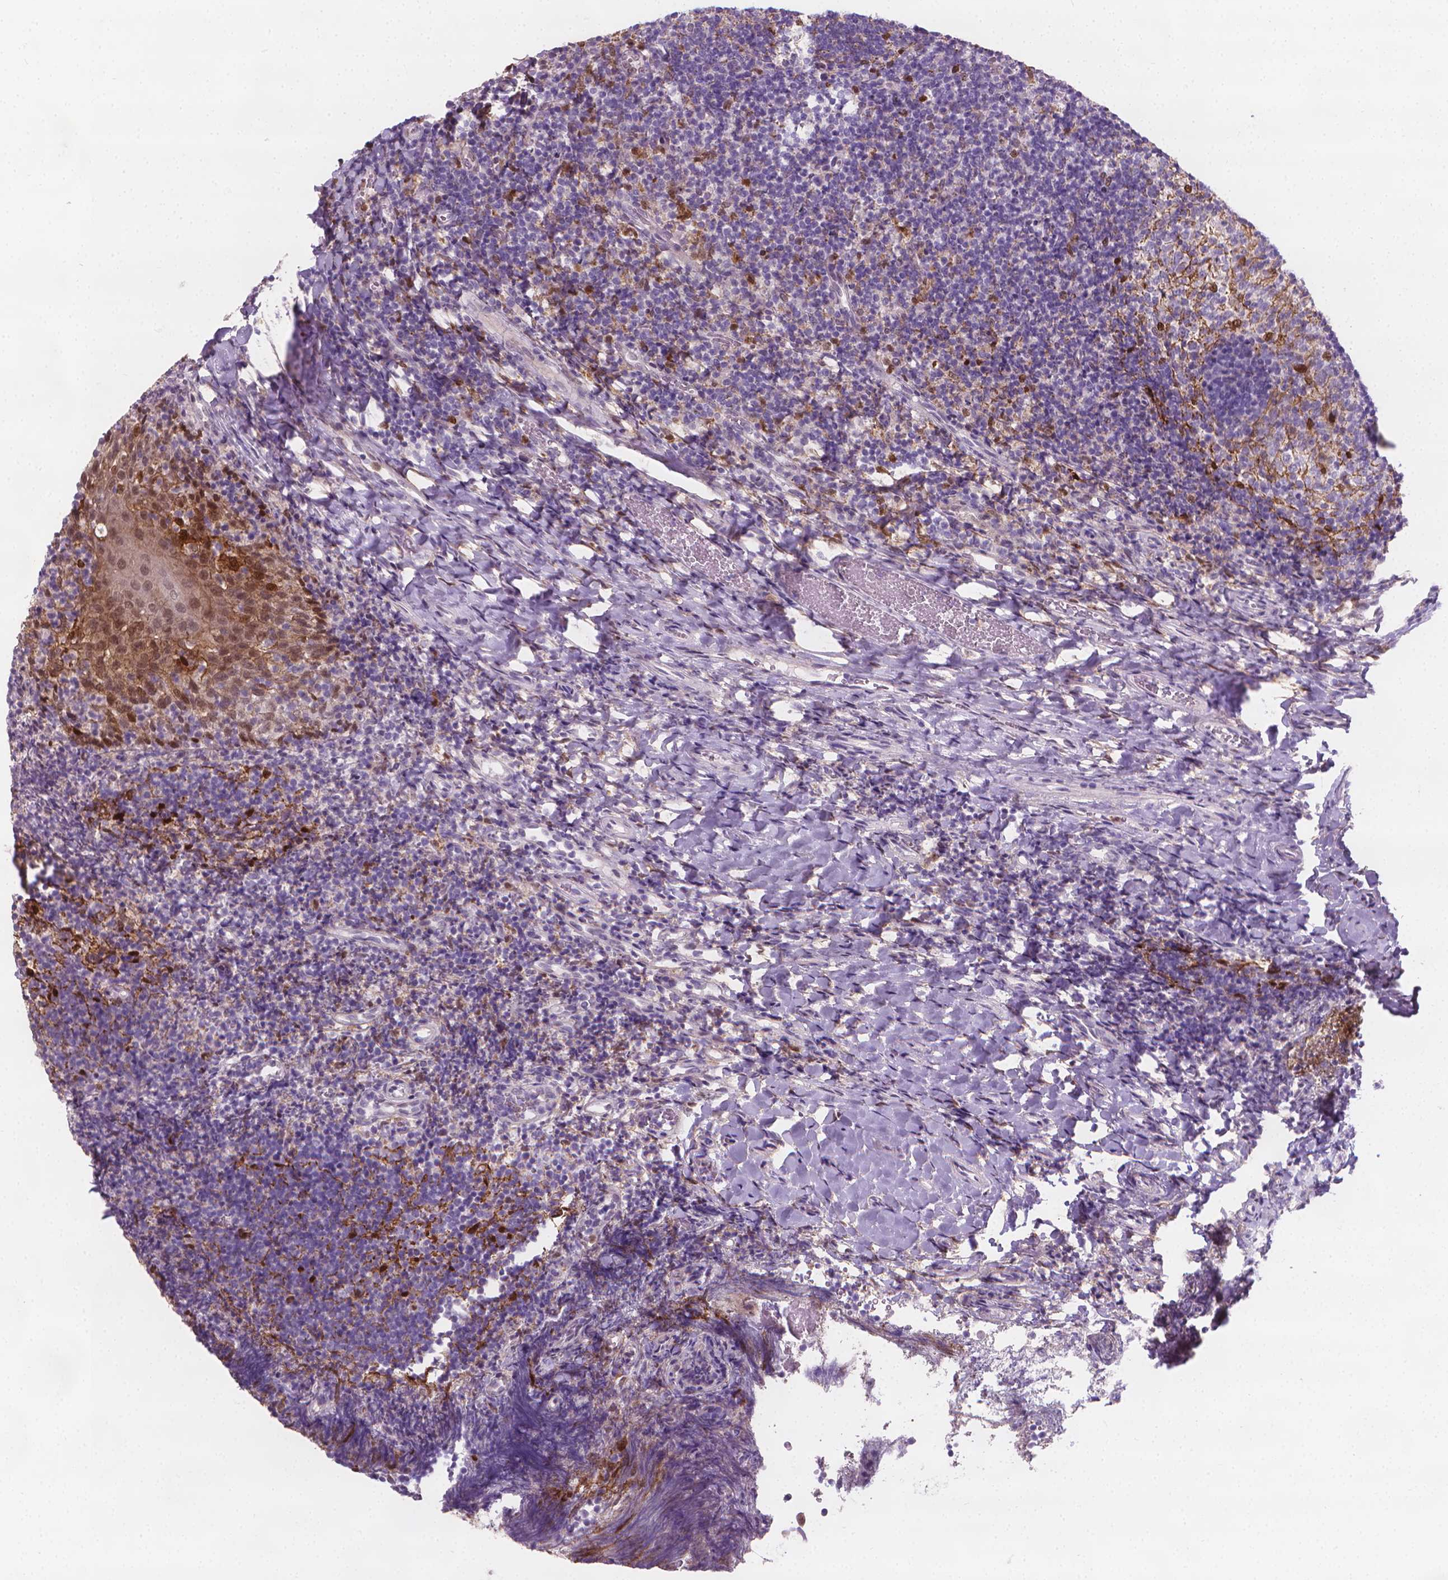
{"staining": {"intensity": "strong", "quantity": "<25%", "location": "cytoplasmic/membranous"}, "tissue": "tonsil", "cell_type": "Germinal center cells", "image_type": "normal", "snomed": [{"axis": "morphology", "description": "Normal tissue, NOS"}, {"axis": "topography", "description": "Tonsil"}], "caption": "The histopathology image shows a brown stain indicating the presence of a protein in the cytoplasmic/membranous of germinal center cells in tonsil. The staining is performed using DAB brown chromogen to label protein expression. The nuclei are counter-stained blue using hematoxylin.", "gene": "TNFAIP2", "patient": {"sex": "female", "age": 10}}